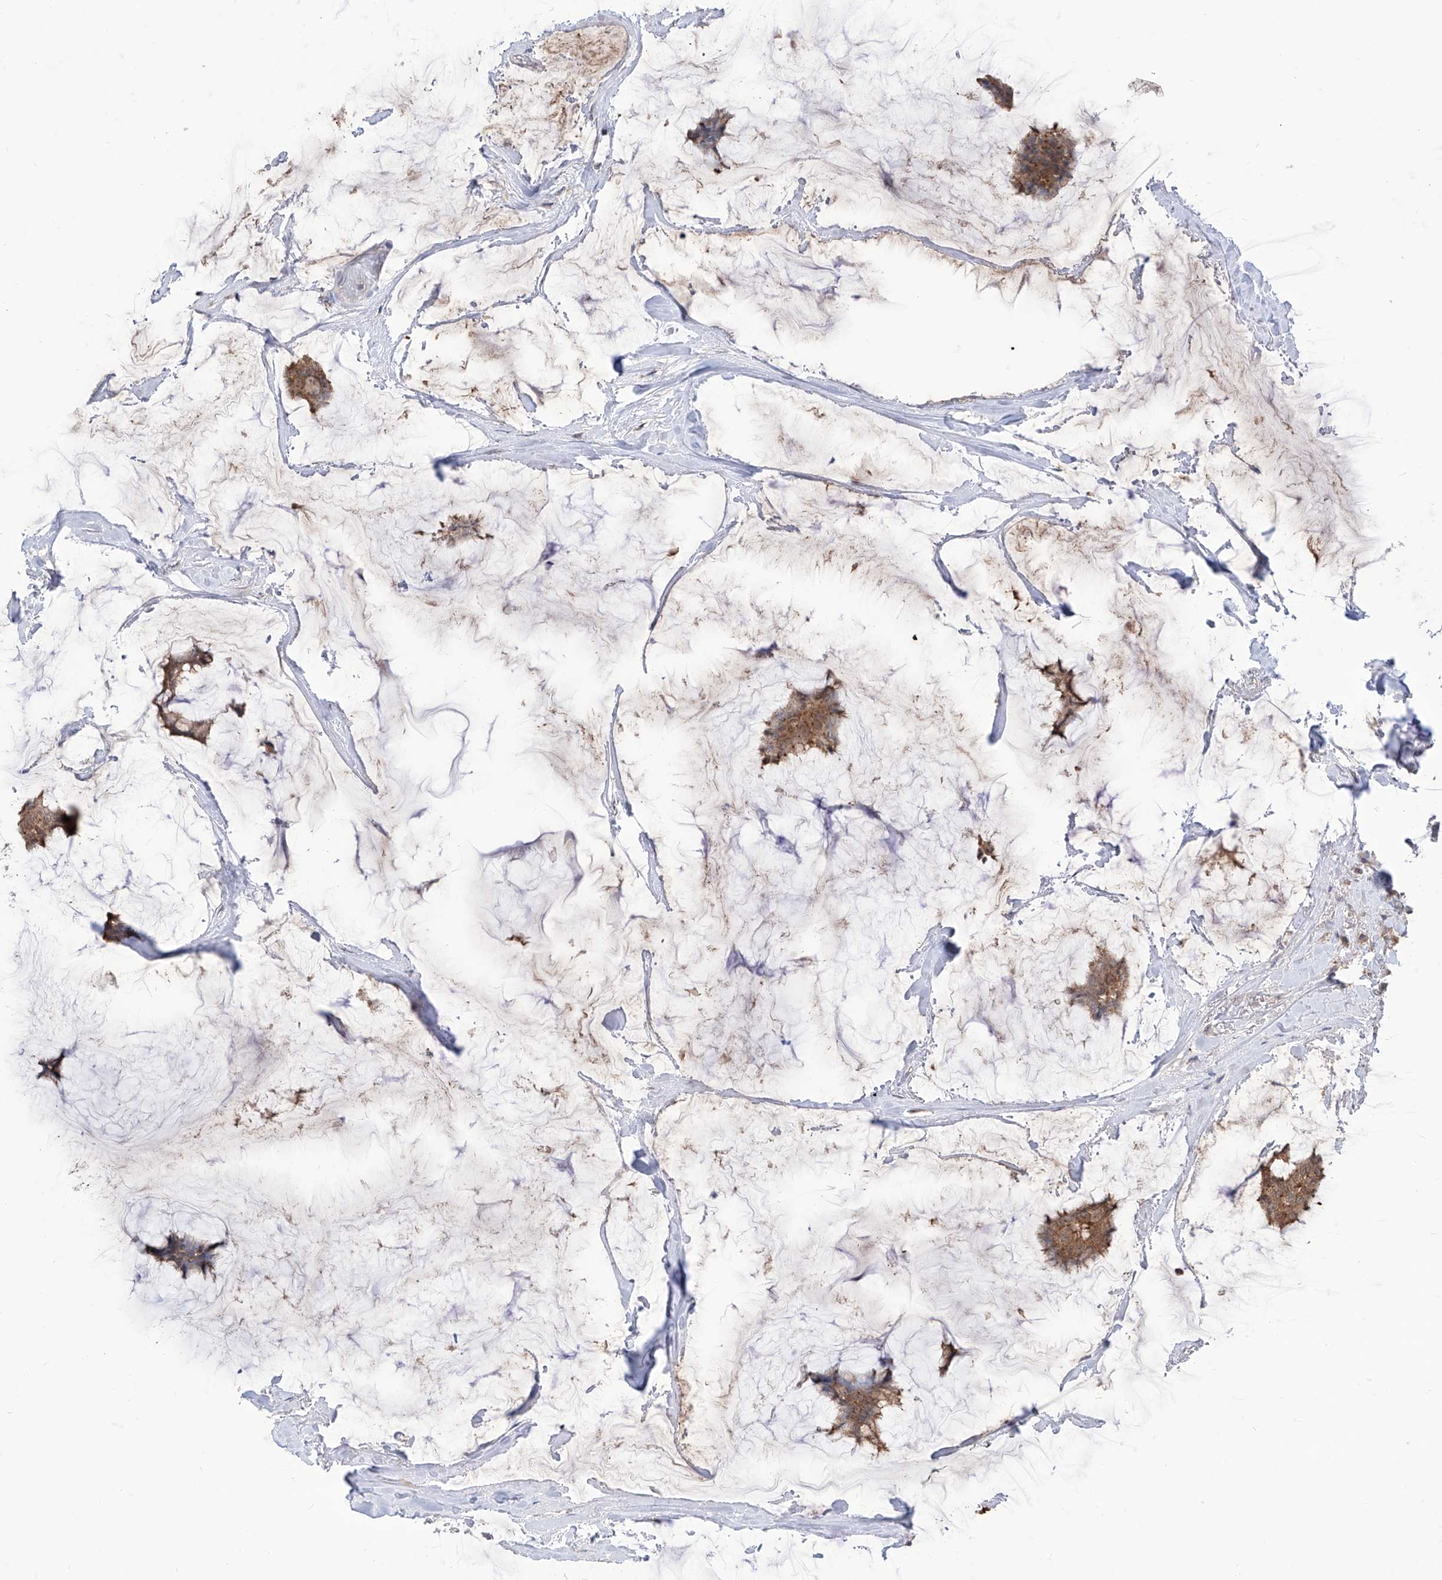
{"staining": {"intensity": "moderate", "quantity": ">75%", "location": "cytoplasmic/membranous"}, "tissue": "breast cancer", "cell_type": "Tumor cells", "image_type": "cancer", "snomed": [{"axis": "morphology", "description": "Duct carcinoma"}, {"axis": "topography", "description": "Breast"}], "caption": "Breast cancer stained for a protein (brown) shows moderate cytoplasmic/membranous positive positivity in about >75% of tumor cells.", "gene": "BROX", "patient": {"sex": "female", "age": 93}}